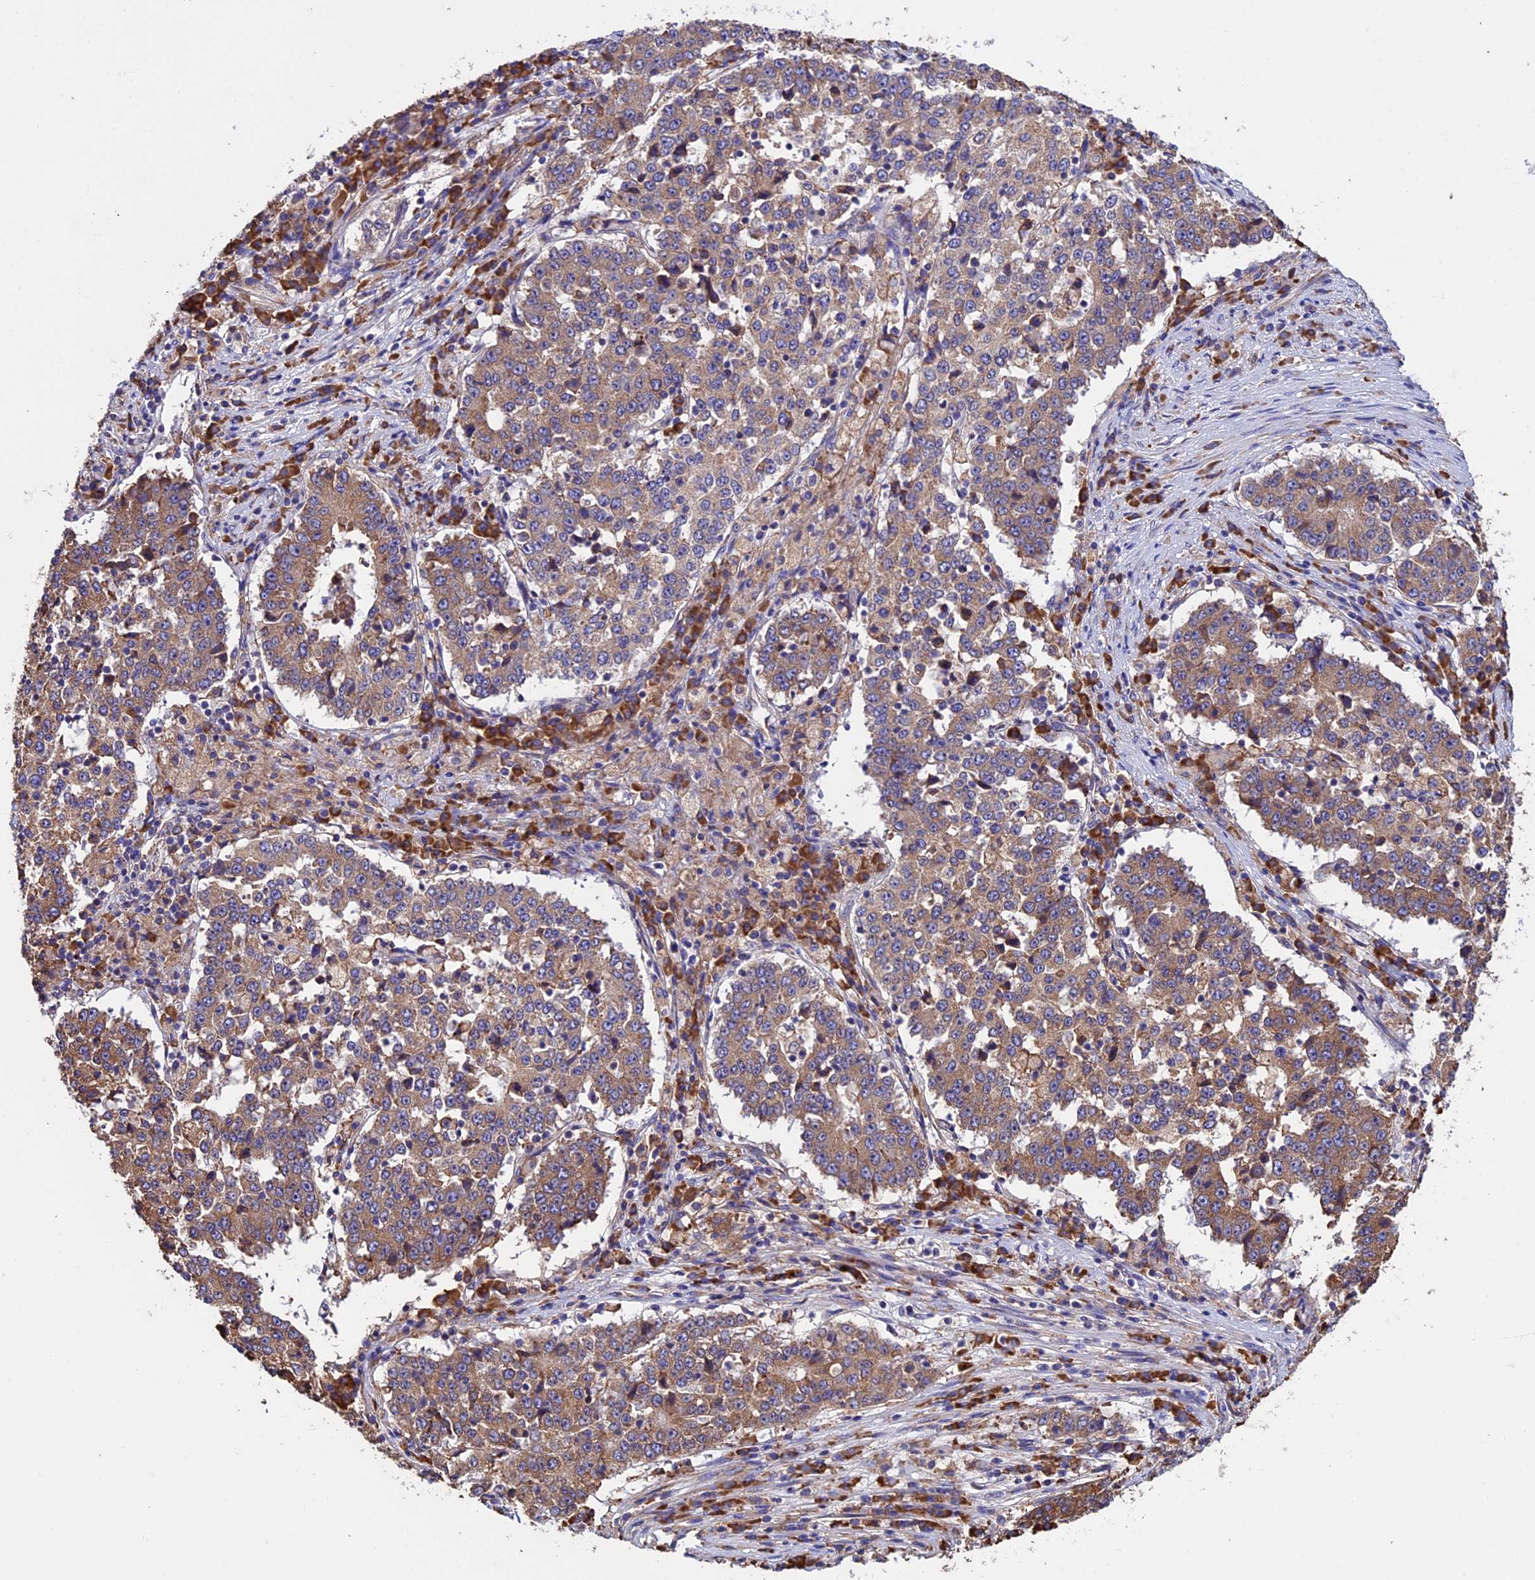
{"staining": {"intensity": "moderate", "quantity": ">75%", "location": "cytoplasmic/membranous"}, "tissue": "stomach cancer", "cell_type": "Tumor cells", "image_type": "cancer", "snomed": [{"axis": "morphology", "description": "Adenocarcinoma, NOS"}, {"axis": "topography", "description": "Stomach"}], "caption": "Immunohistochemical staining of stomach cancer (adenocarcinoma) reveals moderate cytoplasmic/membranous protein expression in approximately >75% of tumor cells. (brown staining indicates protein expression, while blue staining denotes nuclei).", "gene": "BTBD3", "patient": {"sex": "male", "age": 59}}